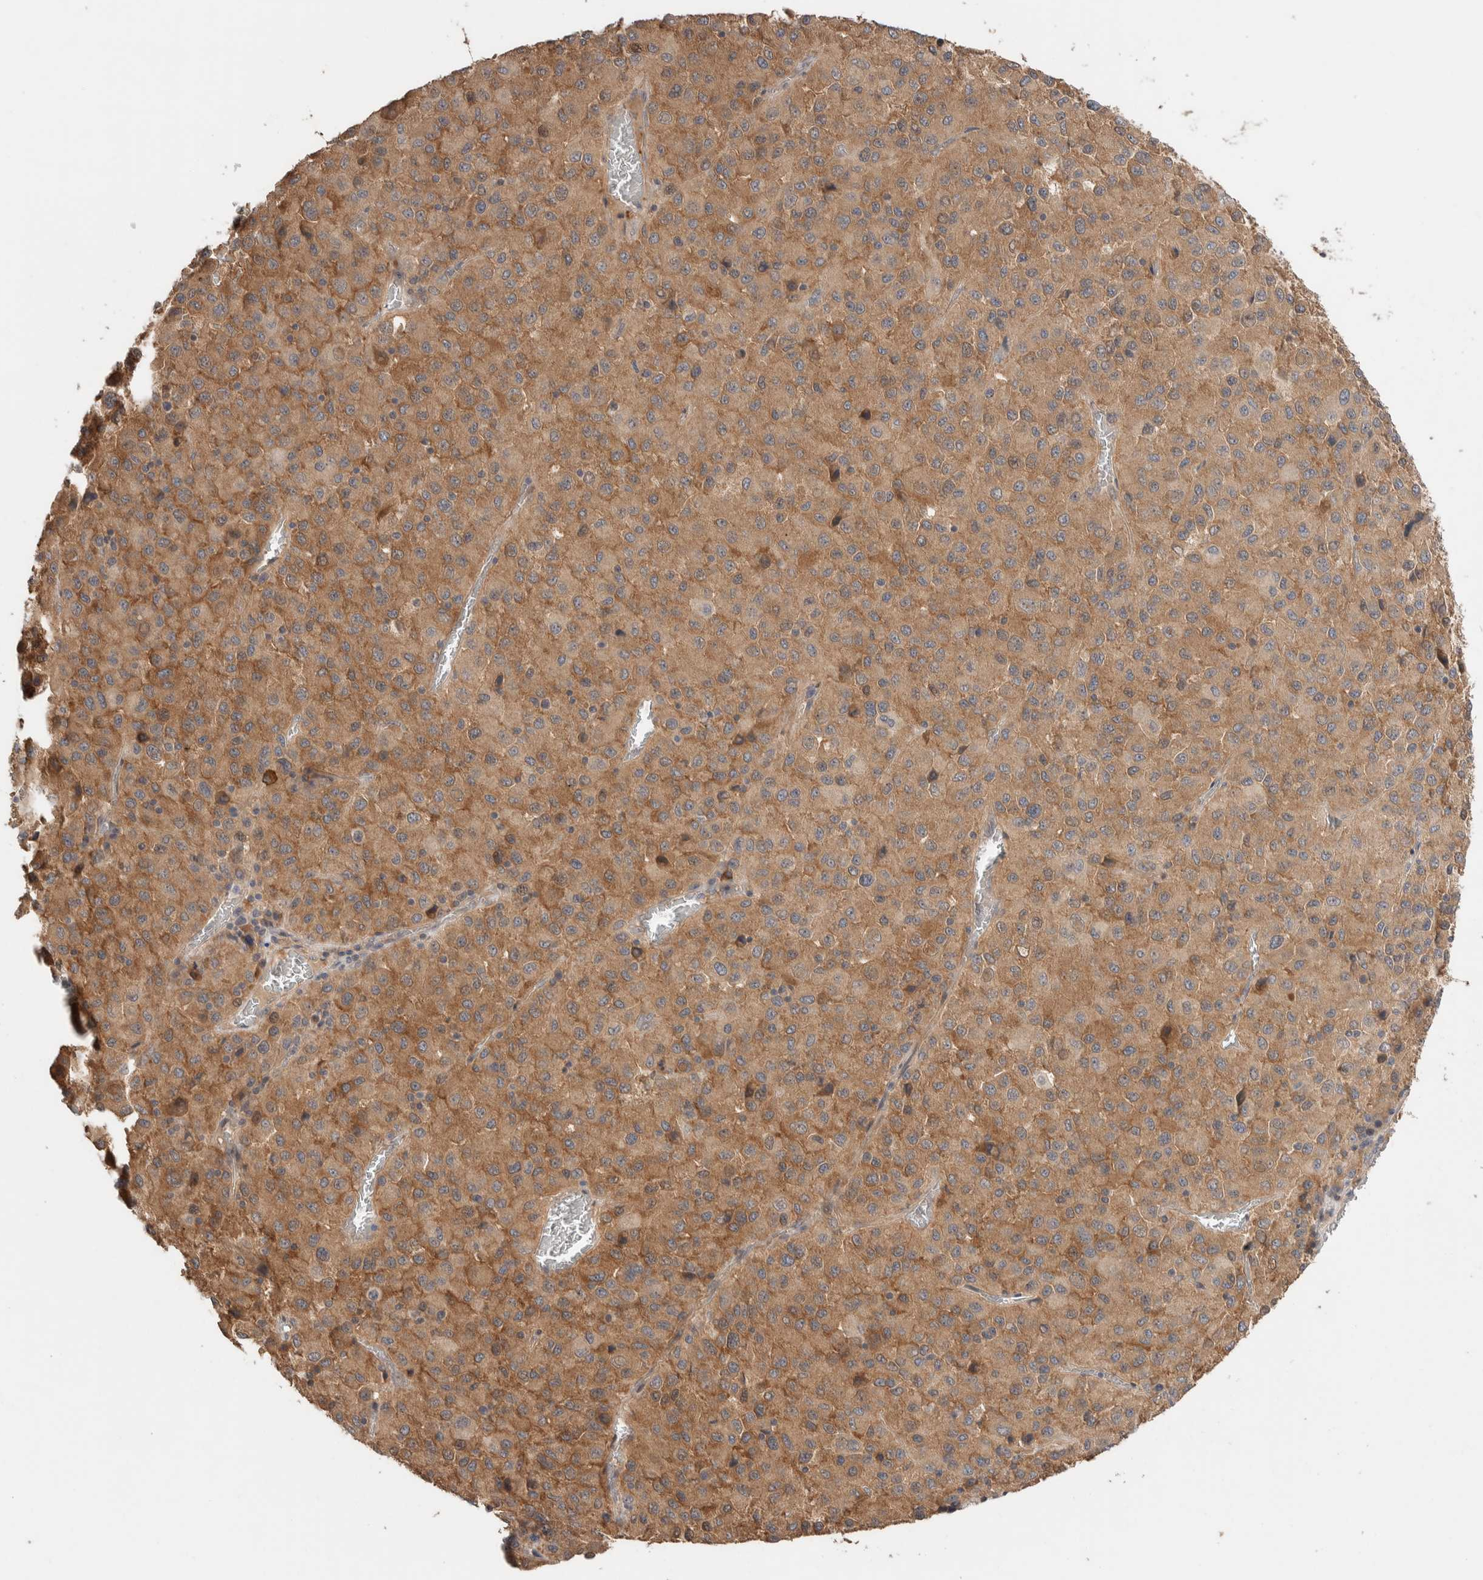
{"staining": {"intensity": "moderate", "quantity": ">75%", "location": "cytoplasmic/membranous"}, "tissue": "melanoma", "cell_type": "Tumor cells", "image_type": "cancer", "snomed": [{"axis": "morphology", "description": "Malignant melanoma, Metastatic site"}, {"axis": "topography", "description": "Lung"}], "caption": "Immunohistochemistry of malignant melanoma (metastatic site) shows medium levels of moderate cytoplasmic/membranous expression in about >75% of tumor cells.", "gene": "WDR91", "patient": {"sex": "male", "age": 64}}